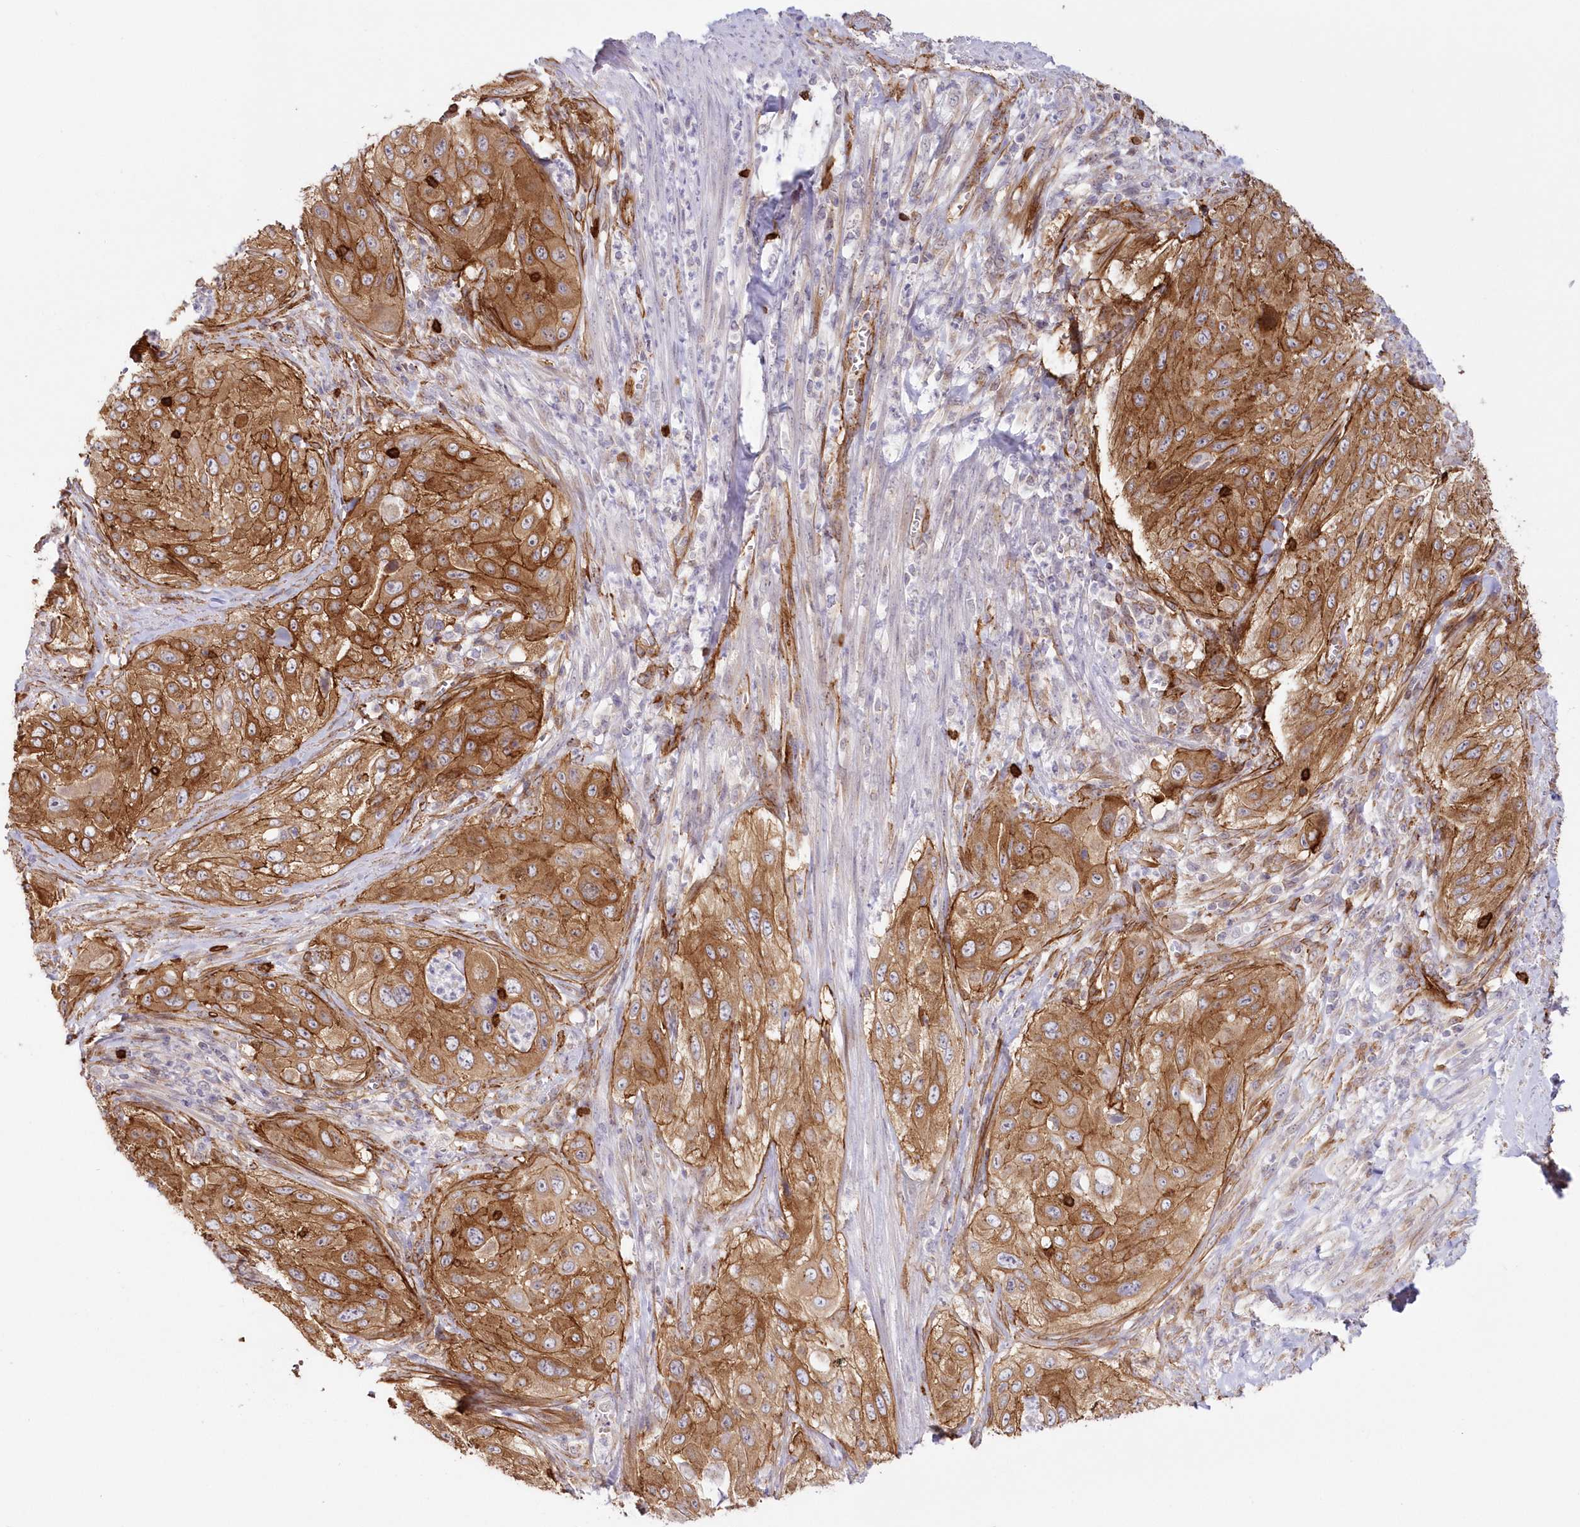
{"staining": {"intensity": "moderate", "quantity": ">75%", "location": "cytoplasmic/membranous"}, "tissue": "cervical cancer", "cell_type": "Tumor cells", "image_type": "cancer", "snomed": [{"axis": "morphology", "description": "Squamous cell carcinoma, NOS"}, {"axis": "topography", "description": "Cervix"}], "caption": "IHC (DAB (3,3'-diaminobenzidine)) staining of cervical squamous cell carcinoma reveals moderate cytoplasmic/membranous protein staining in approximately >75% of tumor cells.", "gene": "AFAP1L2", "patient": {"sex": "female", "age": 42}}